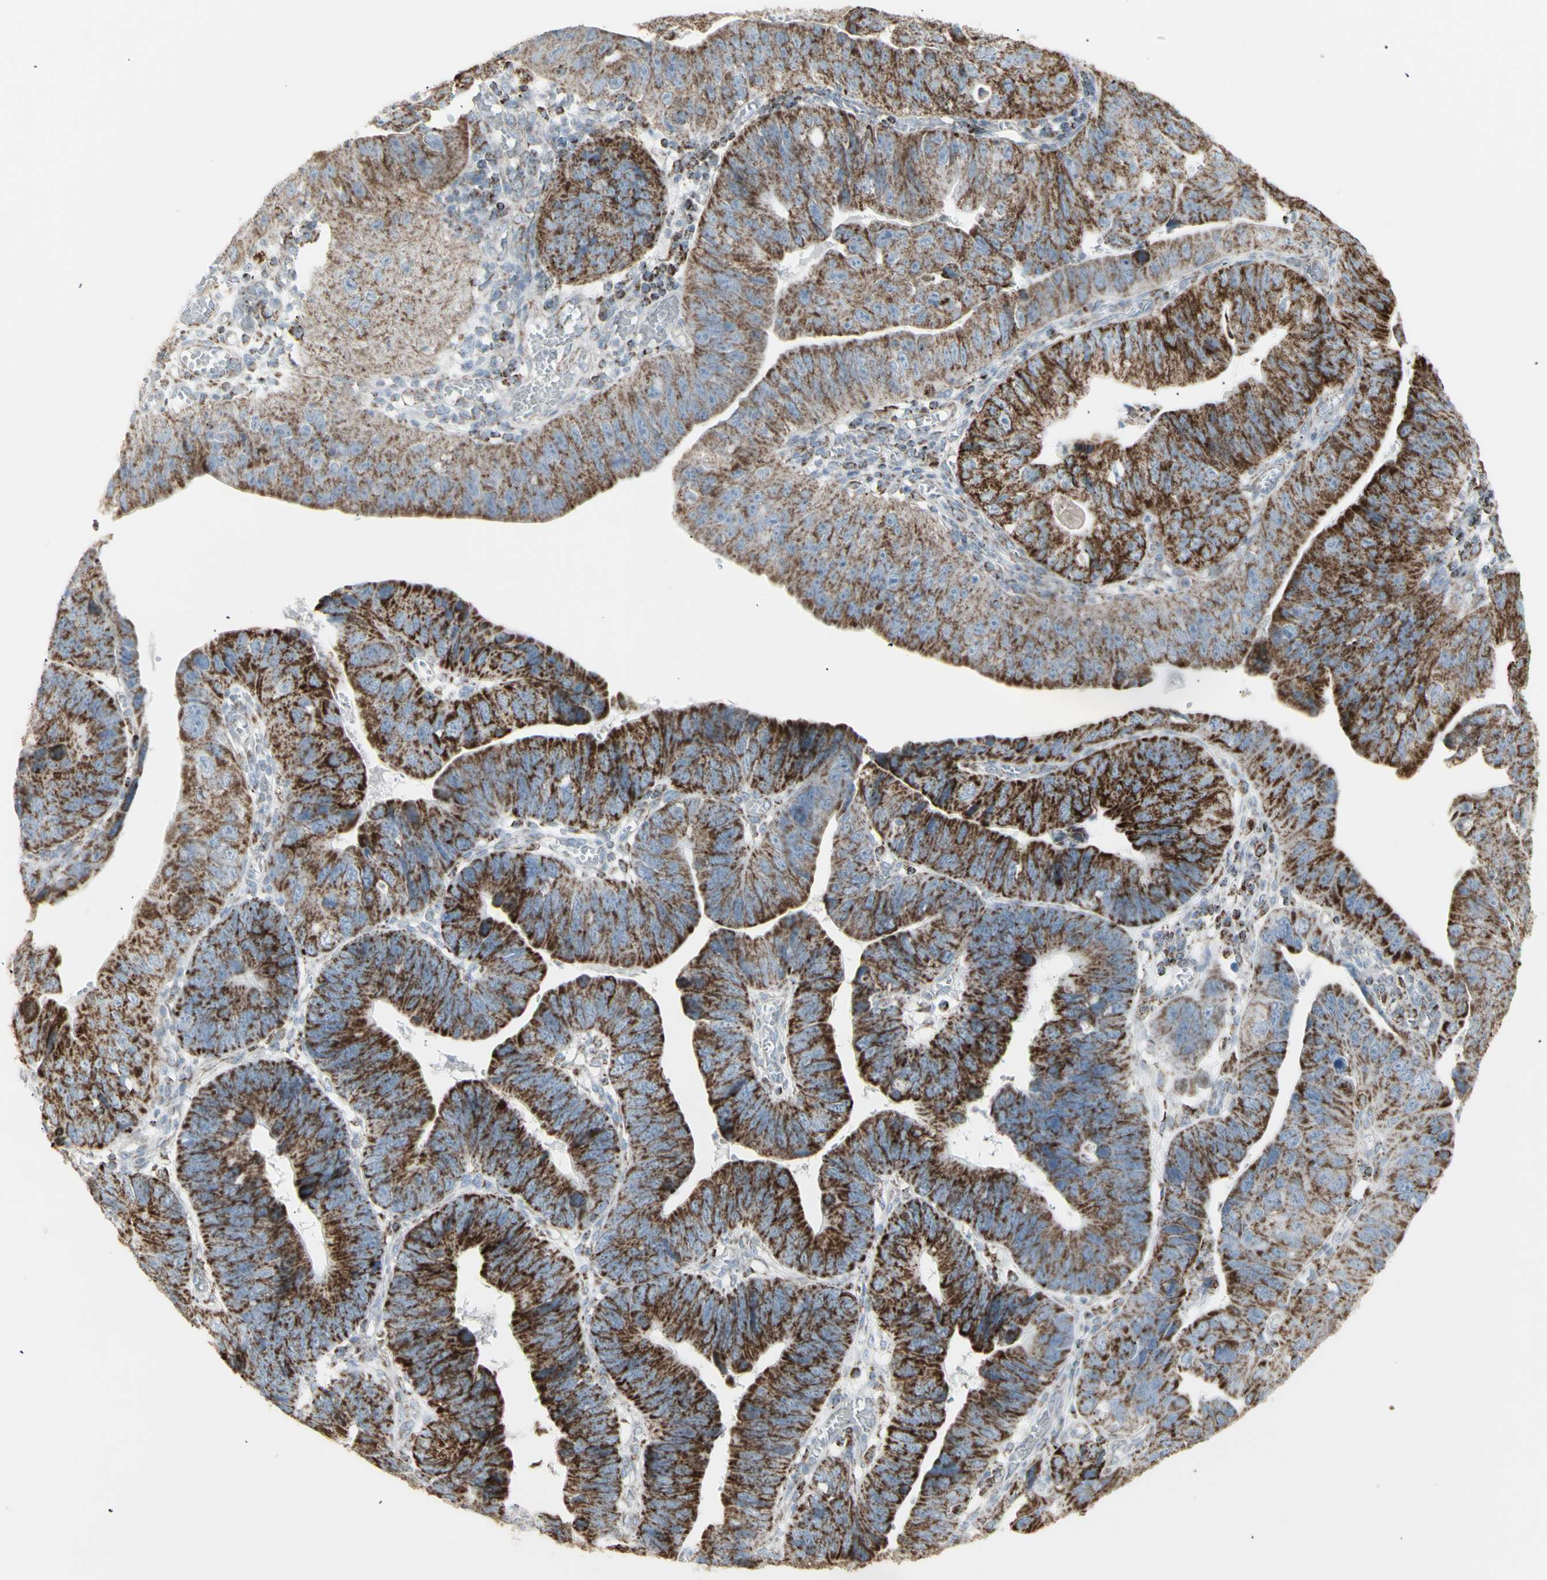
{"staining": {"intensity": "strong", "quantity": ">75%", "location": "cytoplasmic/membranous"}, "tissue": "stomach cancer", "cell_type": "Tumor cells", "image_type": "cancer", "snomed": [{"axis": "morphology", "description": "Adenocarcinoma, NOS"}, {"axis": "topography", "description": "Stomach"}], "caption": "The micrograph displays a brown stain indicating the presence of a protein in the cytoplasmic/membranous of tumor cells in adenocarcinoma (stomach). (Brightfield microscopy of DAB IHC at high magnification).", "gene": "PLGRKT", "patient": {"sex": "male", "age": 59}}